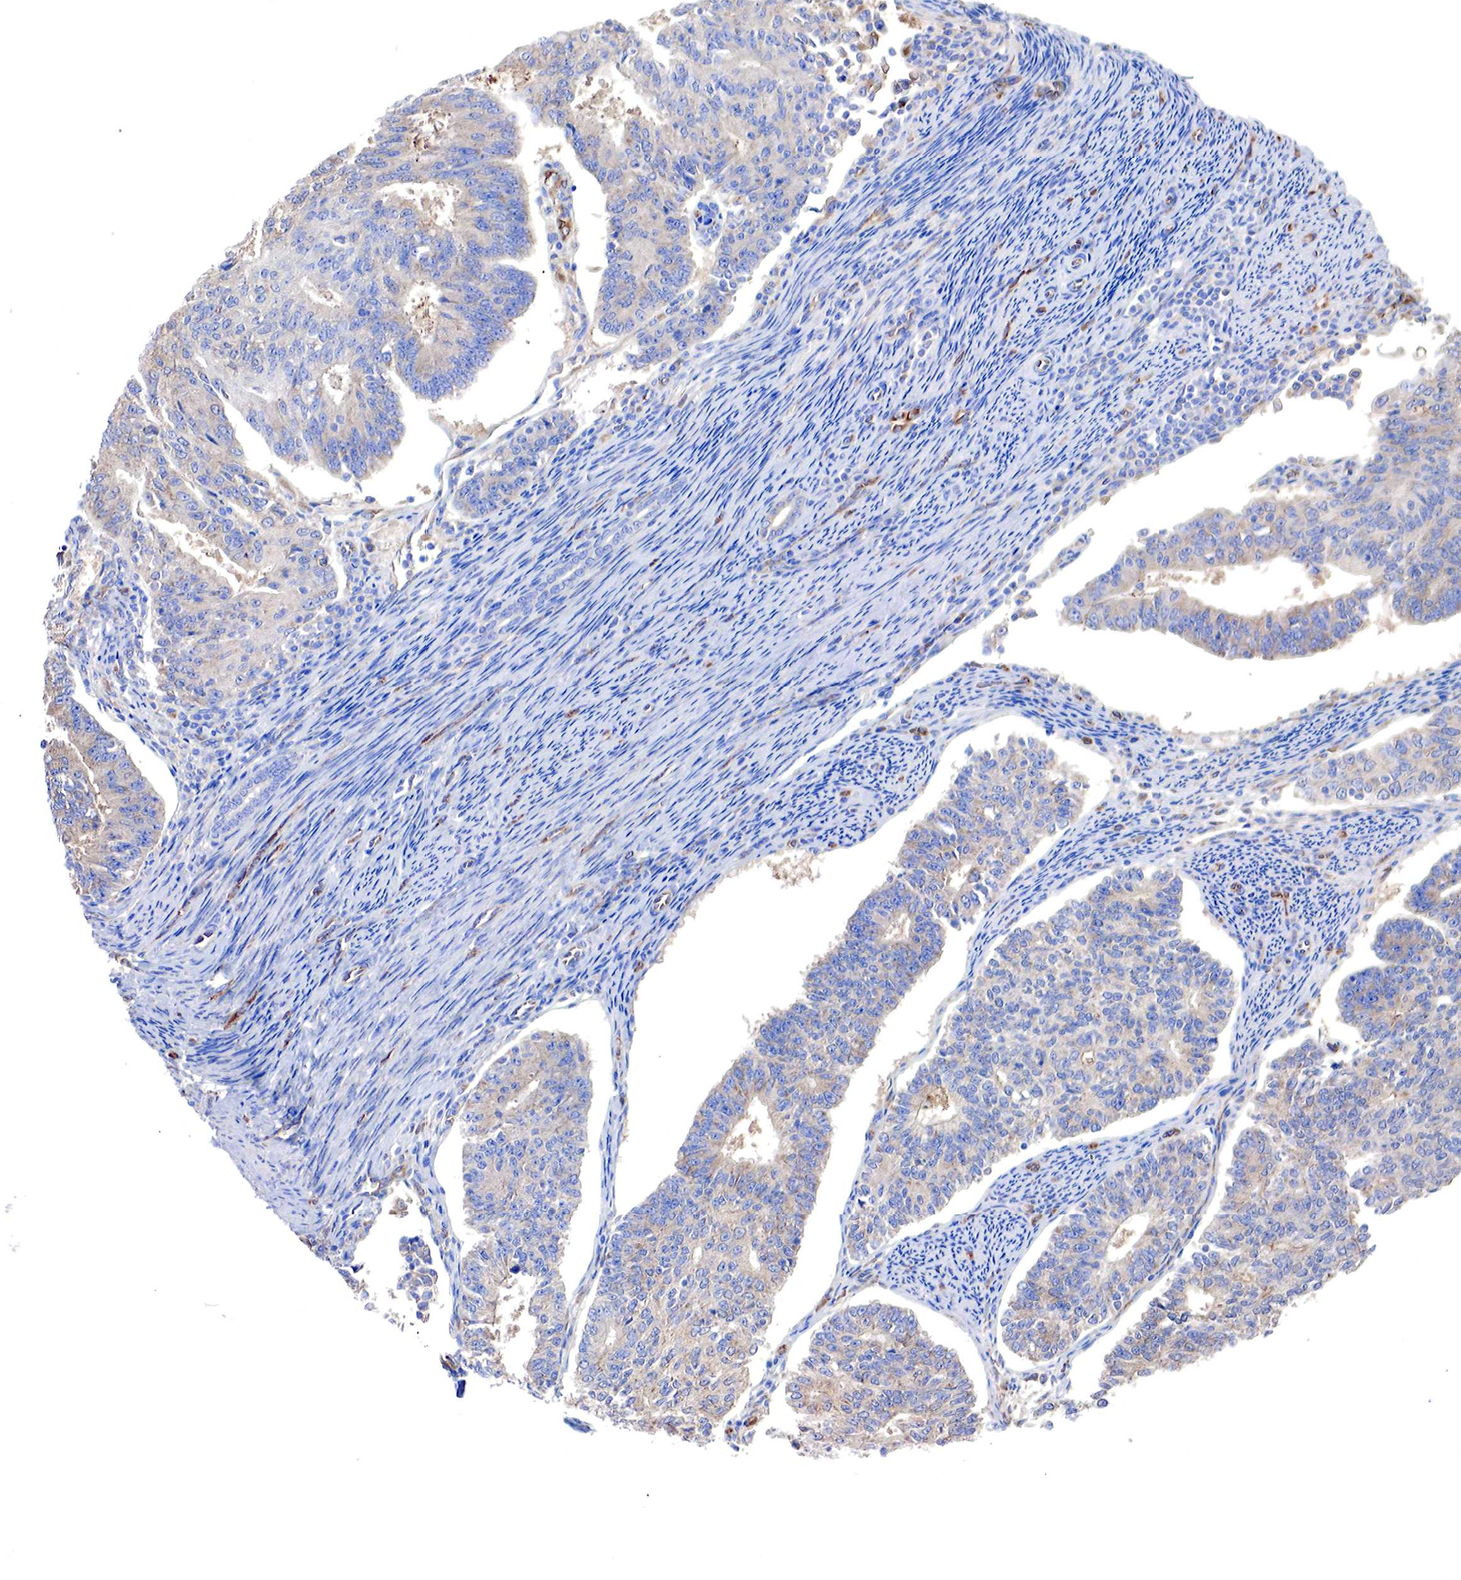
{"staining": {"intensity": "weak", "quantity": ">75%", "location": "cytoplasmic/membranous"}, "tissue": "endometrial cancer", "cell_type": "Tumor cells", "image_type": "cancer", "snomed": [{"axis": "morphology", "description": "Adenocarcinoma, NOS"}, {"axis": "topography", "description": "Endometrium"}], "caption": "This photomicrograph shows endometrial cancer stained with immunohistochemistry (IHC) to label a protein in brown. The cytoplasmic/membranous of tumor cells show weak positivity for the protein. Nuclei are counter-stained blue.", "gene": "RDX", "patient": {"sex": "female", "age": 56}}